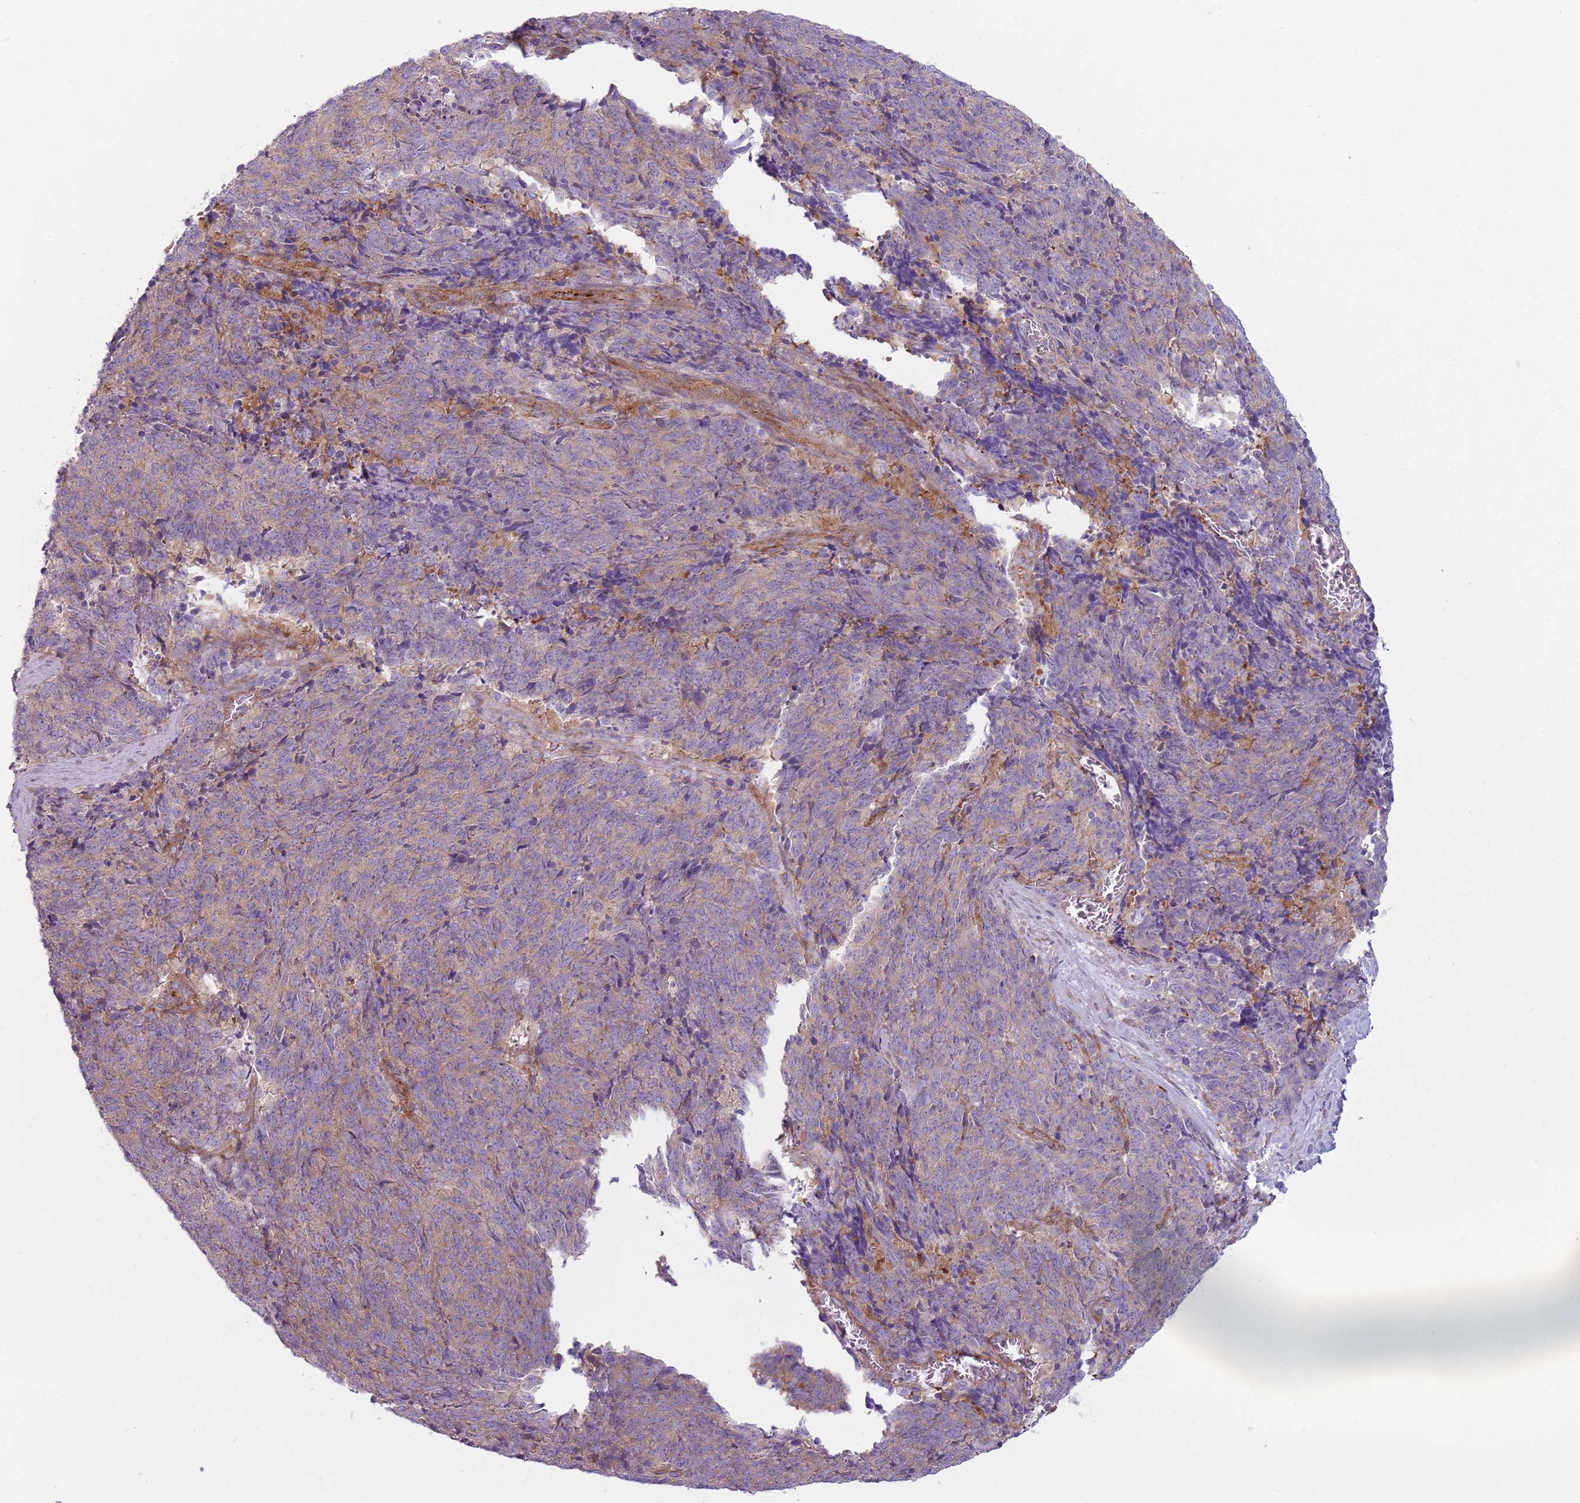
{"staining": {"intensity": "weak", "quantity": "25%-75%", "location": "cytoplasmic/membranous"}, "tissue": "cervical cancer", "cell_type": "Tumor cells", "image_type": "cancer", "snomed": [{"axis": "morphology", "description": "Squamous cell carcinoma, NOS"}, {"axis": "topography", "description": "Cervix"}], "caption": "IHC of cervical cancer reveals low levels of weak cytoplasmic/membranous expression in about 25%-75% of tumor cells. The staining was performed using DAB, with brown indicating positive protein expression. Nuclei are stained blue with hematoxylin.", "gene": "SNX1", "patient": {"sex": "female", "age": 29}}